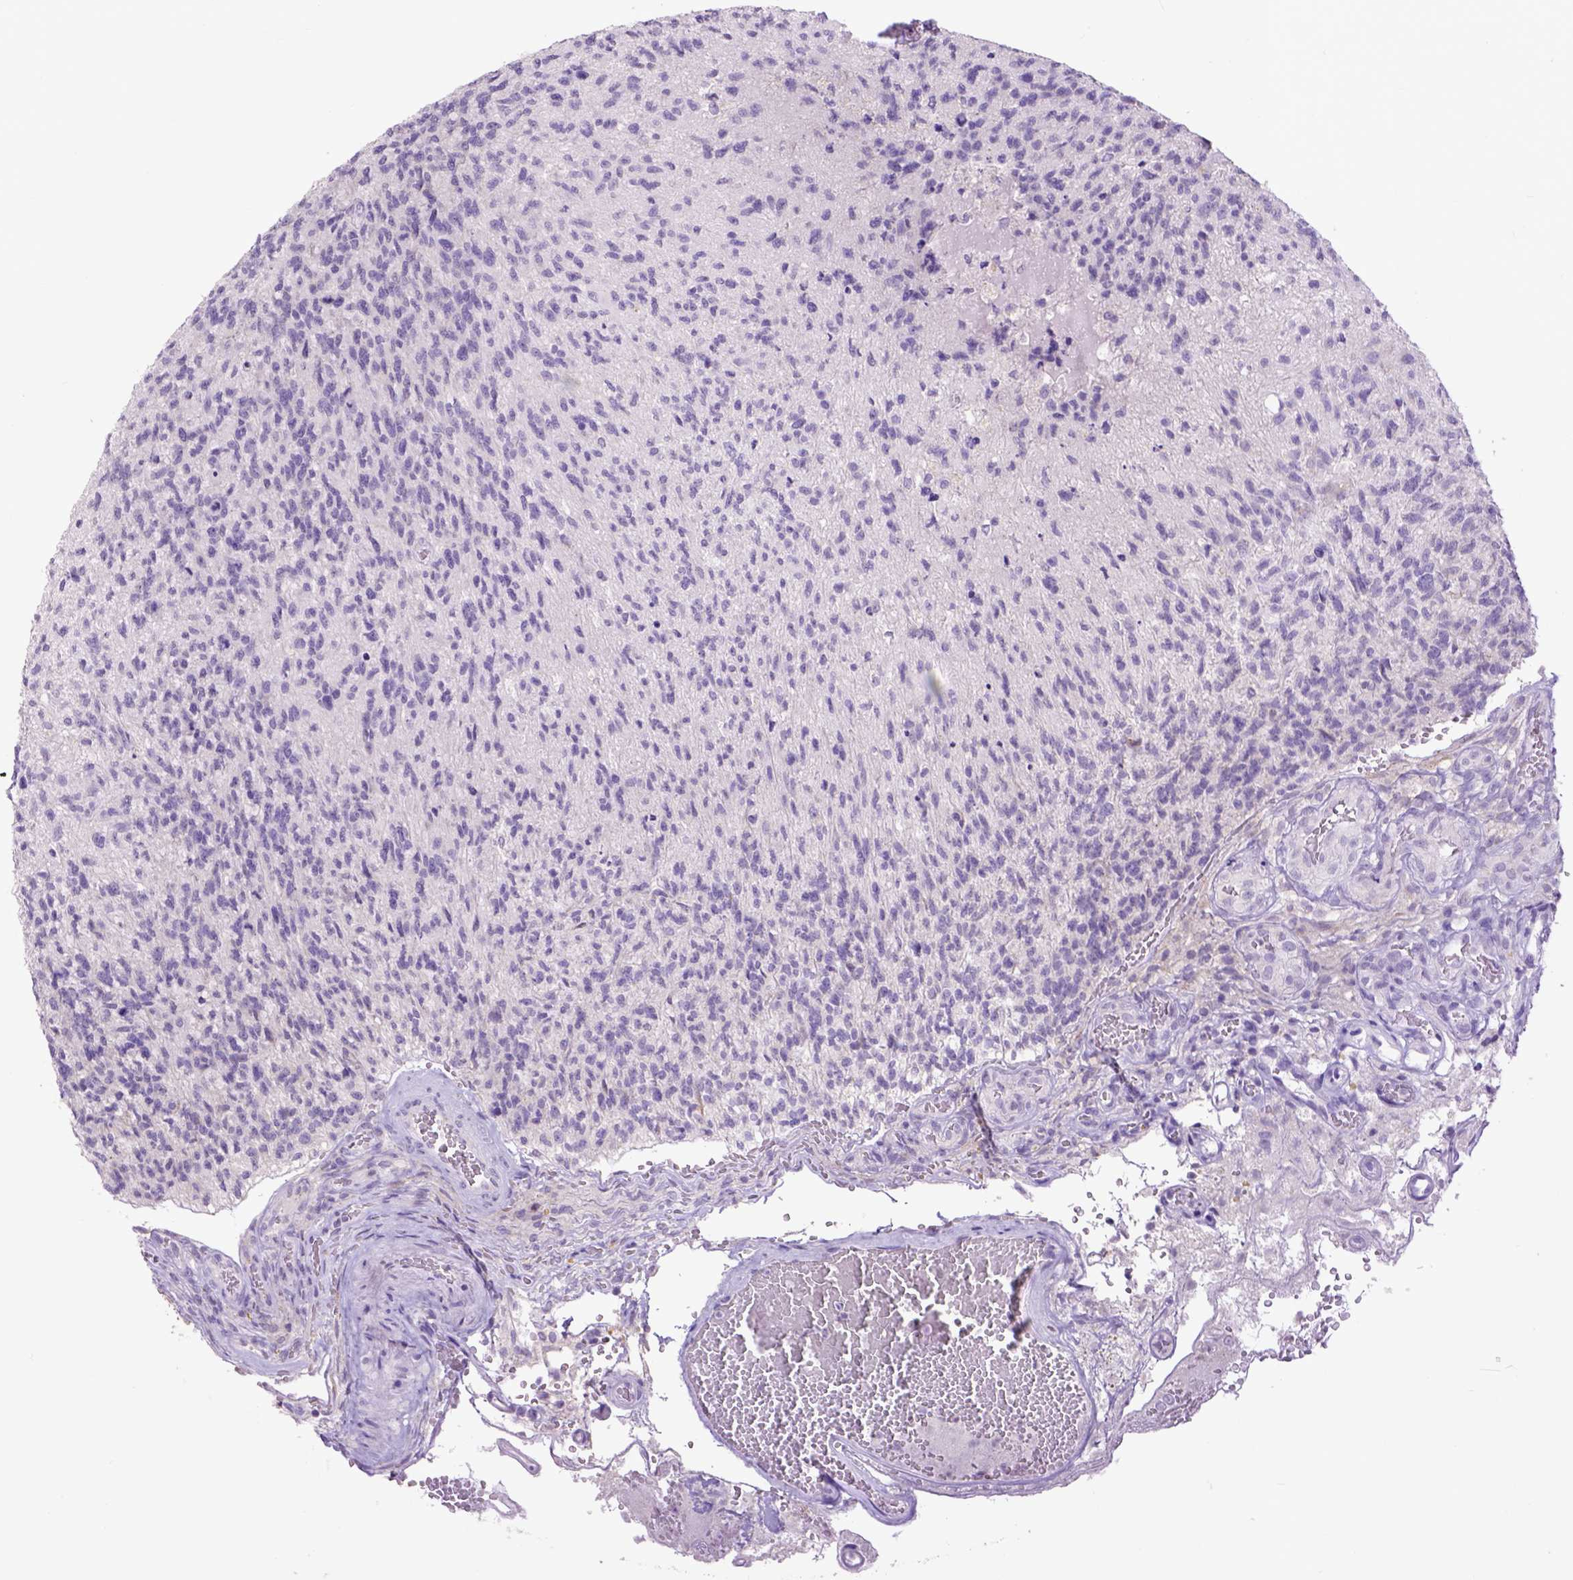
{"staining": {"intensity": "negative", "quantity": "none", "location": "none"}, "tissue": "glioma", "cell_type": "Tumor cells", "image_type": "cancer", "snomed": [{"axis": "morphology", "description": "Glioma, malignant, High grade"}, {"axis": "topography", "description": "Brain"}], "caption": "Micrograph shows no significant protein positivity in tumor cells of malignant glioma (high-grade).", "gene": "RAB25", "patient": {"sex": "male", "age": 56}}